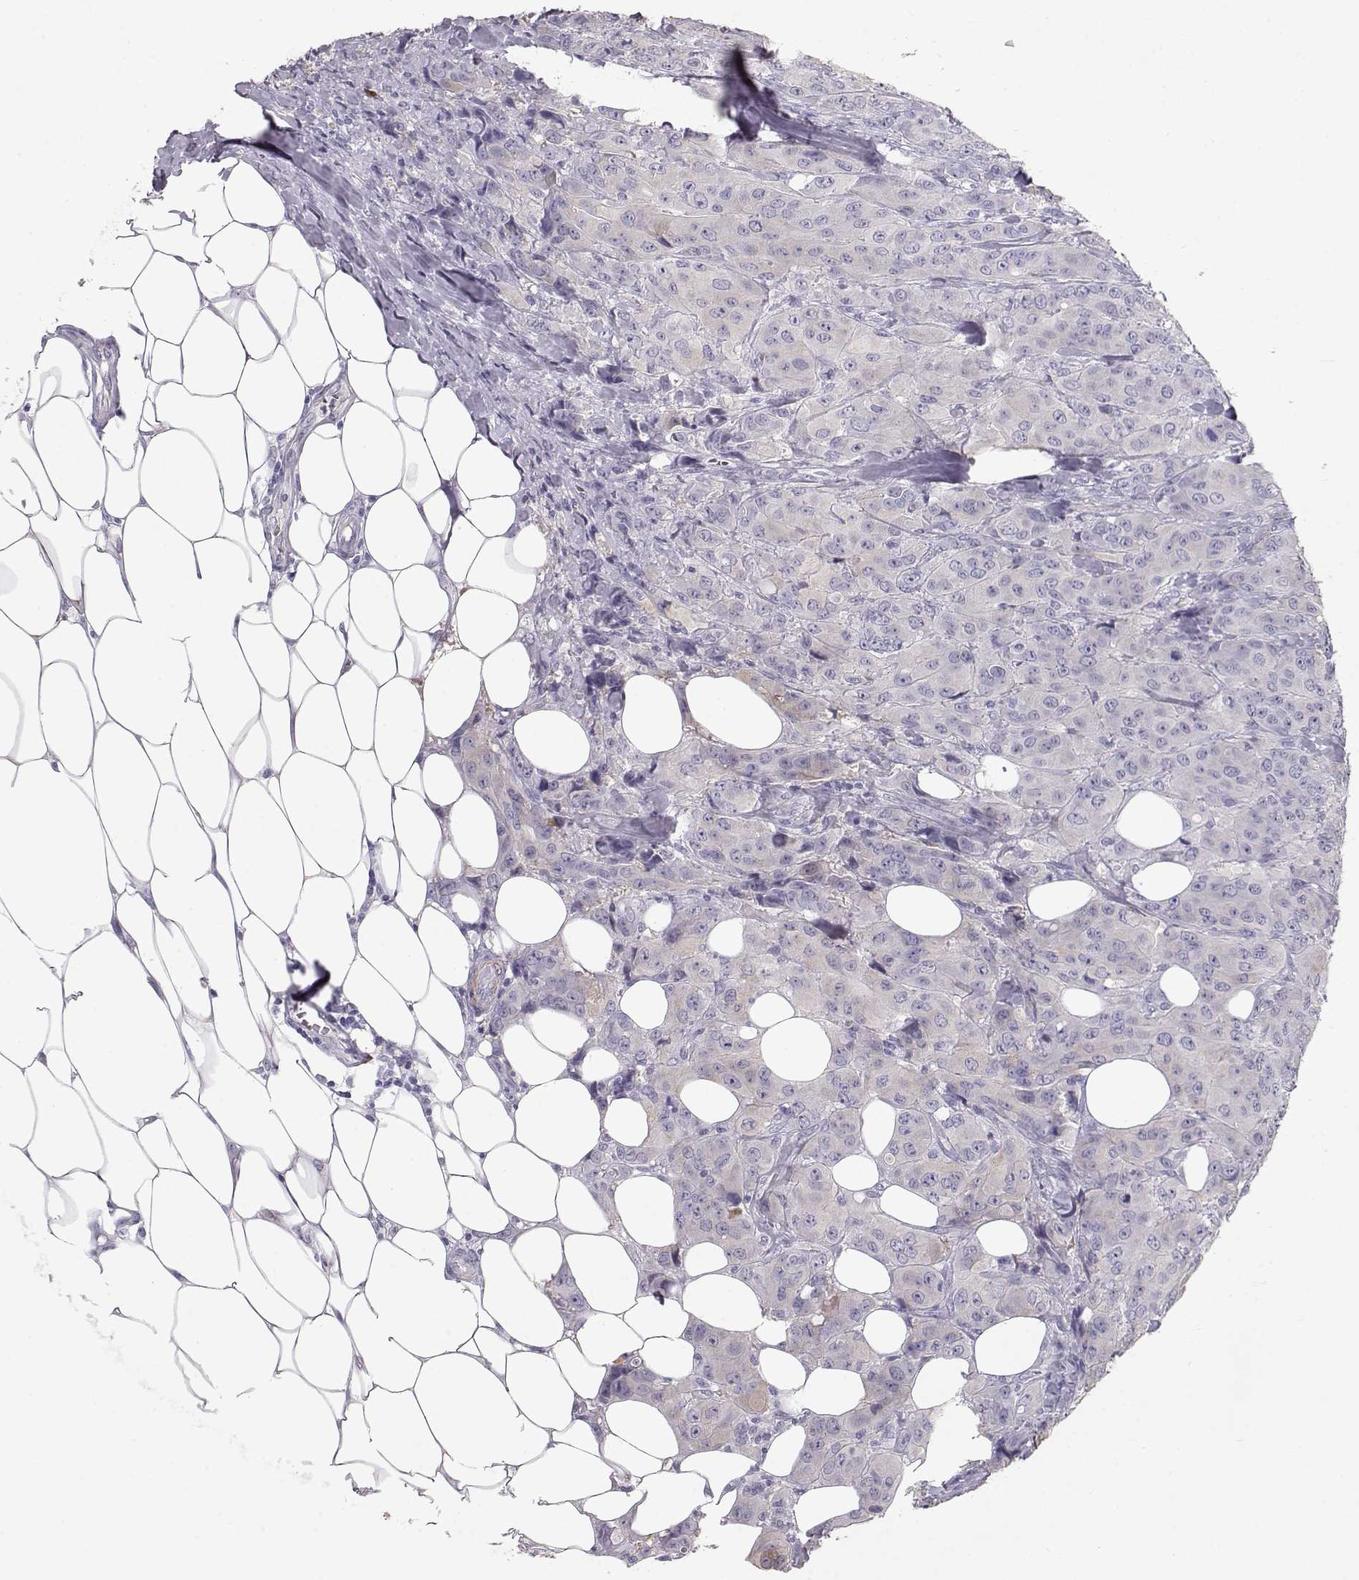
{"staining": {"intensity": "negative", "quantity": "none", "location": "none"}, "tissue": "breast cancer", "cell_type": "Tumor cells", "image_type": "cancer", "snomed": [{"axis": "morphology", "description": "Duct carcinoma"}, {"axis": "topography", "description": "Breast"}], "caption": "Protein analysis of breast cancer (infiltrating ductal carcinoma) demonstrates no significant positivity in tumor cells.", "gene": "SLITRK3", "patient": {"sex": "female", "age": 43}}